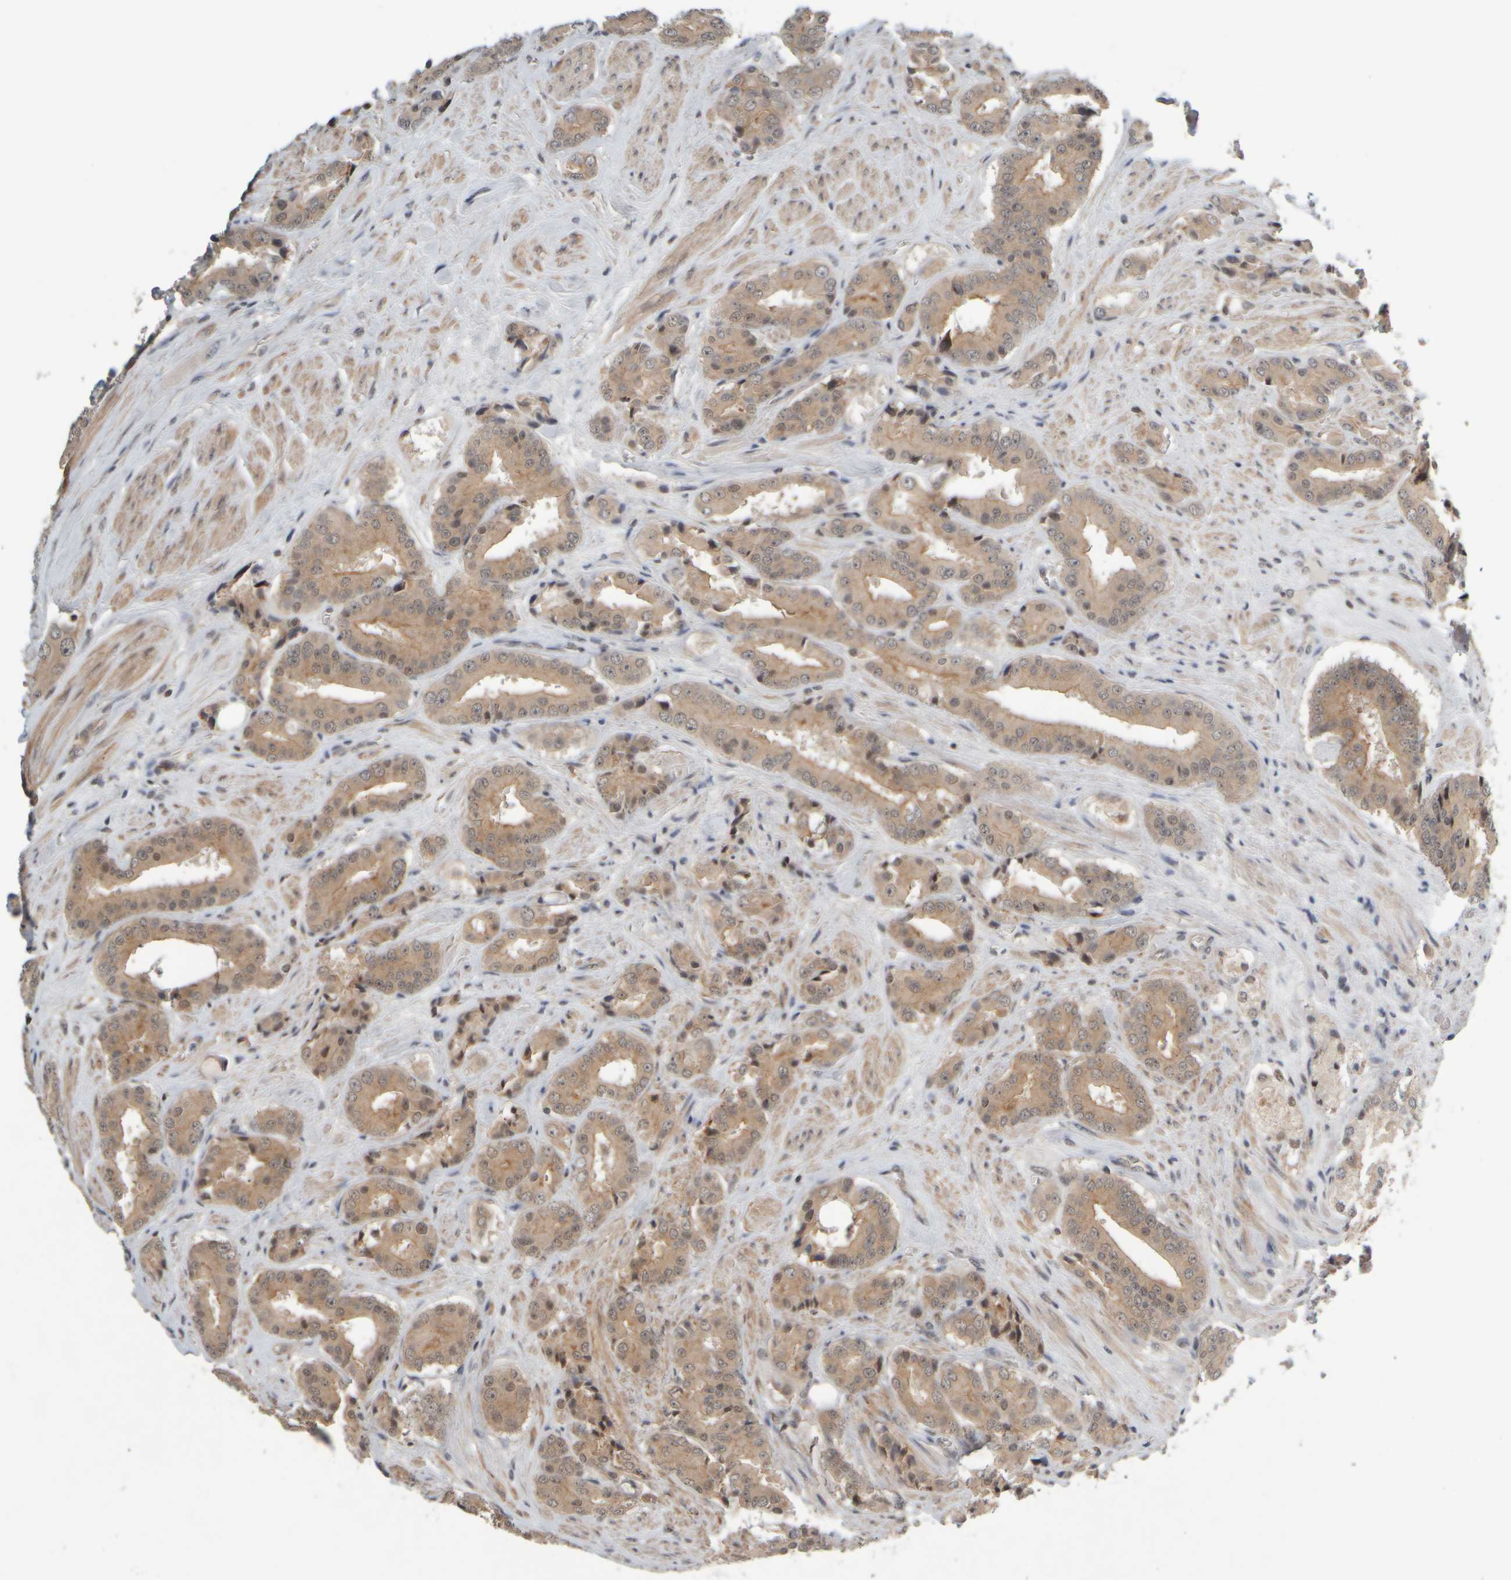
{"staining": {"intensity": "weak", "quantity": ">75%", "location": "cytoplasmic/membranous"}, "tissue": "prostate cancer", "cell_type": "Tumor cells", "image_type": "cancer", "snomed": [{"axis": "morphology", "description": "Adenocarcinoma, High grade"}, {"axis": "topography", "description": "Prostate"}], "caption": "Human prostate cancer stained with a protein marker displays weak staining in tumor cells.", "gene": "SYNRG", "patient": {"sex": "male", "age": 71}}